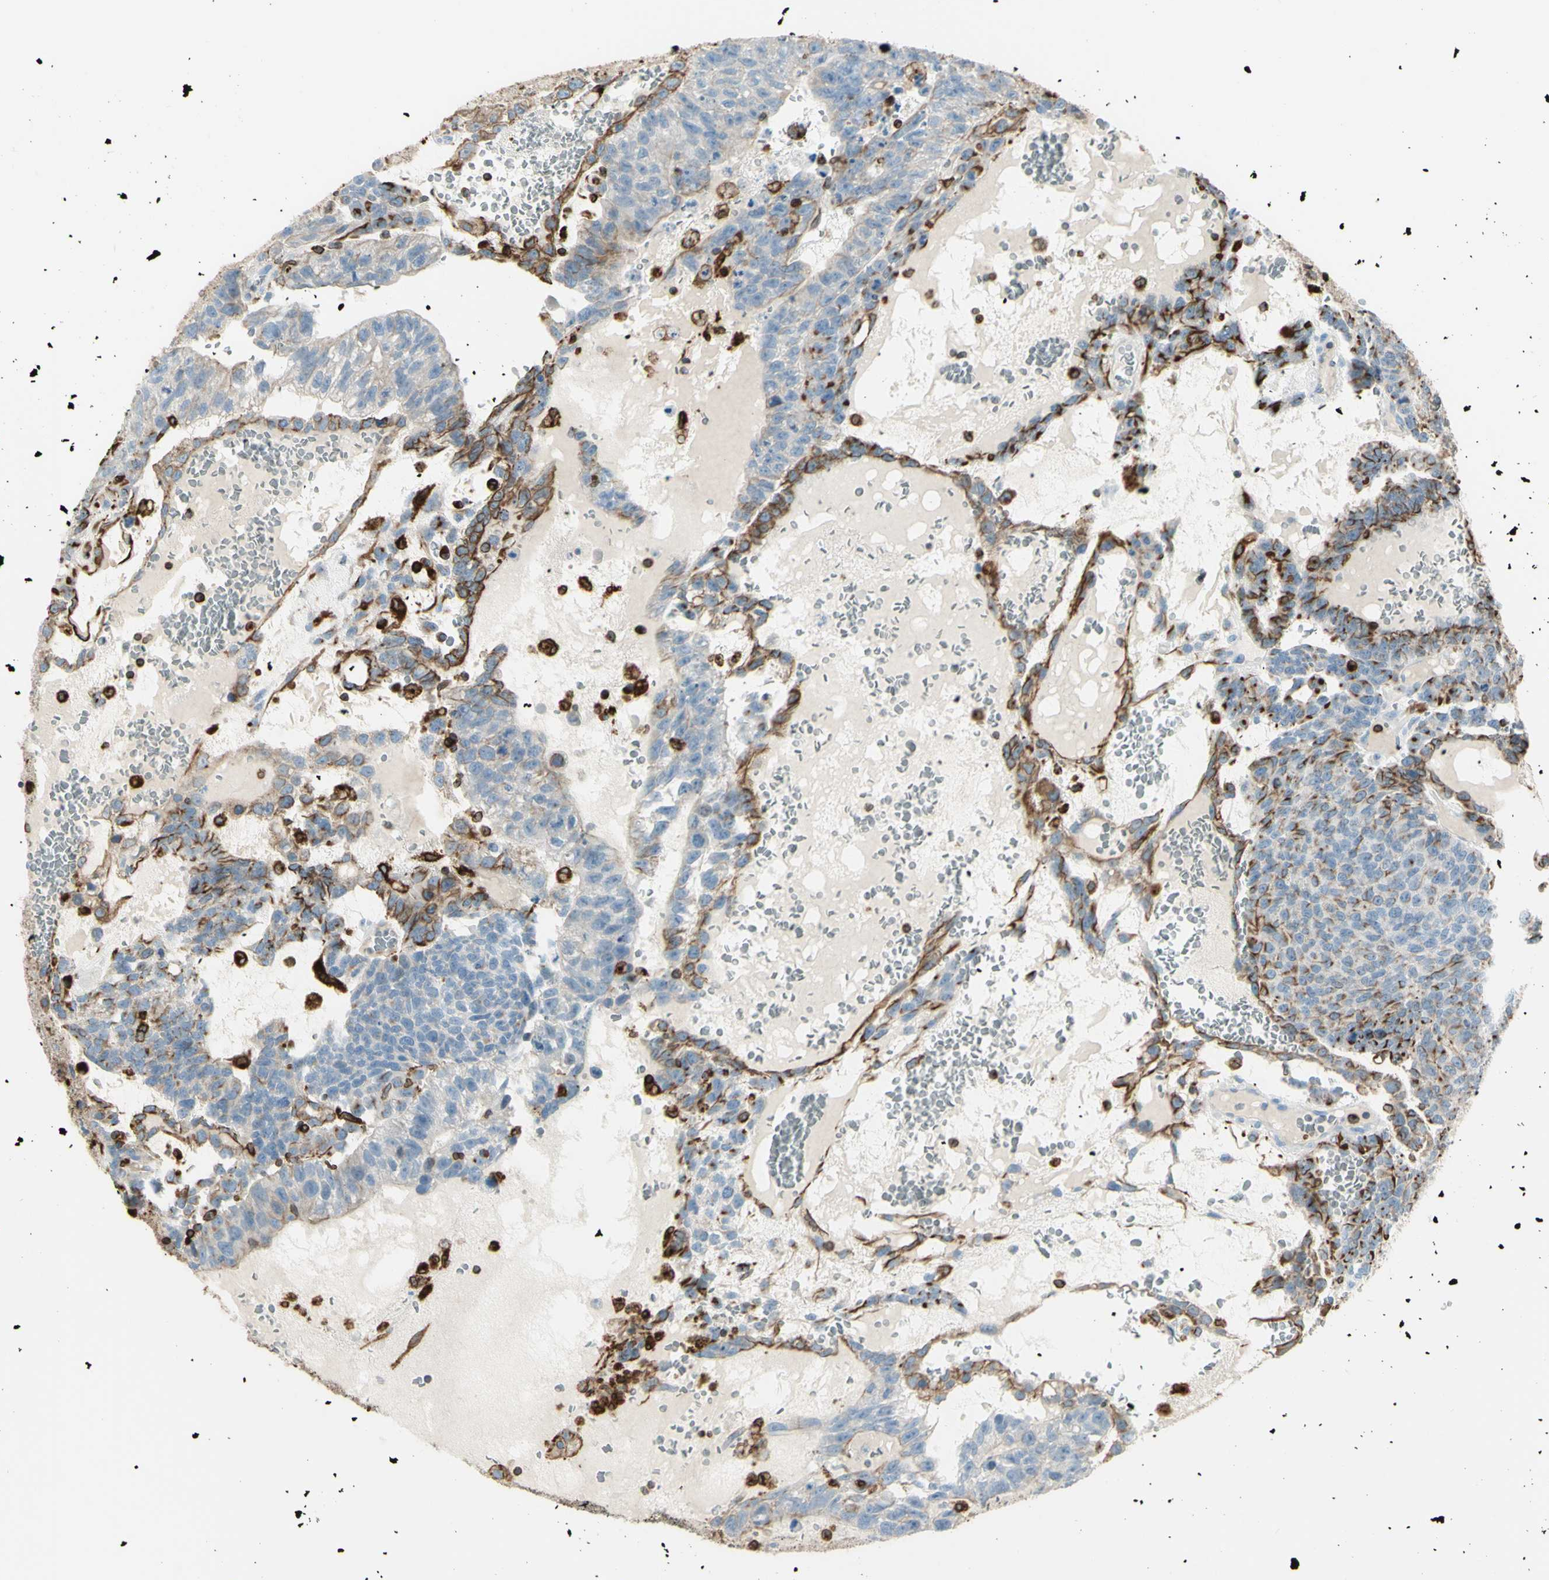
{"staining": {"intensity": "moderate", "quantity": "<25%", "location": "cytoplasmic/membranous"}, "tissue": "testis cancer", "cell_type": "Tumor cells", "image_type": "cancer", "snomed": [{"axis": "morphology", "description": "Seminoma, NOS"}, {"axis": "morphology", "description": "Carcinoma, Embryonal, NOS"}, {"axis": "topography", "description": "Testis"}], "caption": "A brown stain highlights moderate cytoplasmic/membranous staining of a protein in human embryonal carcinoma (testis) tumor cells.", "gene": "CD74", "patient": {"sex": "male", "age": 52}}